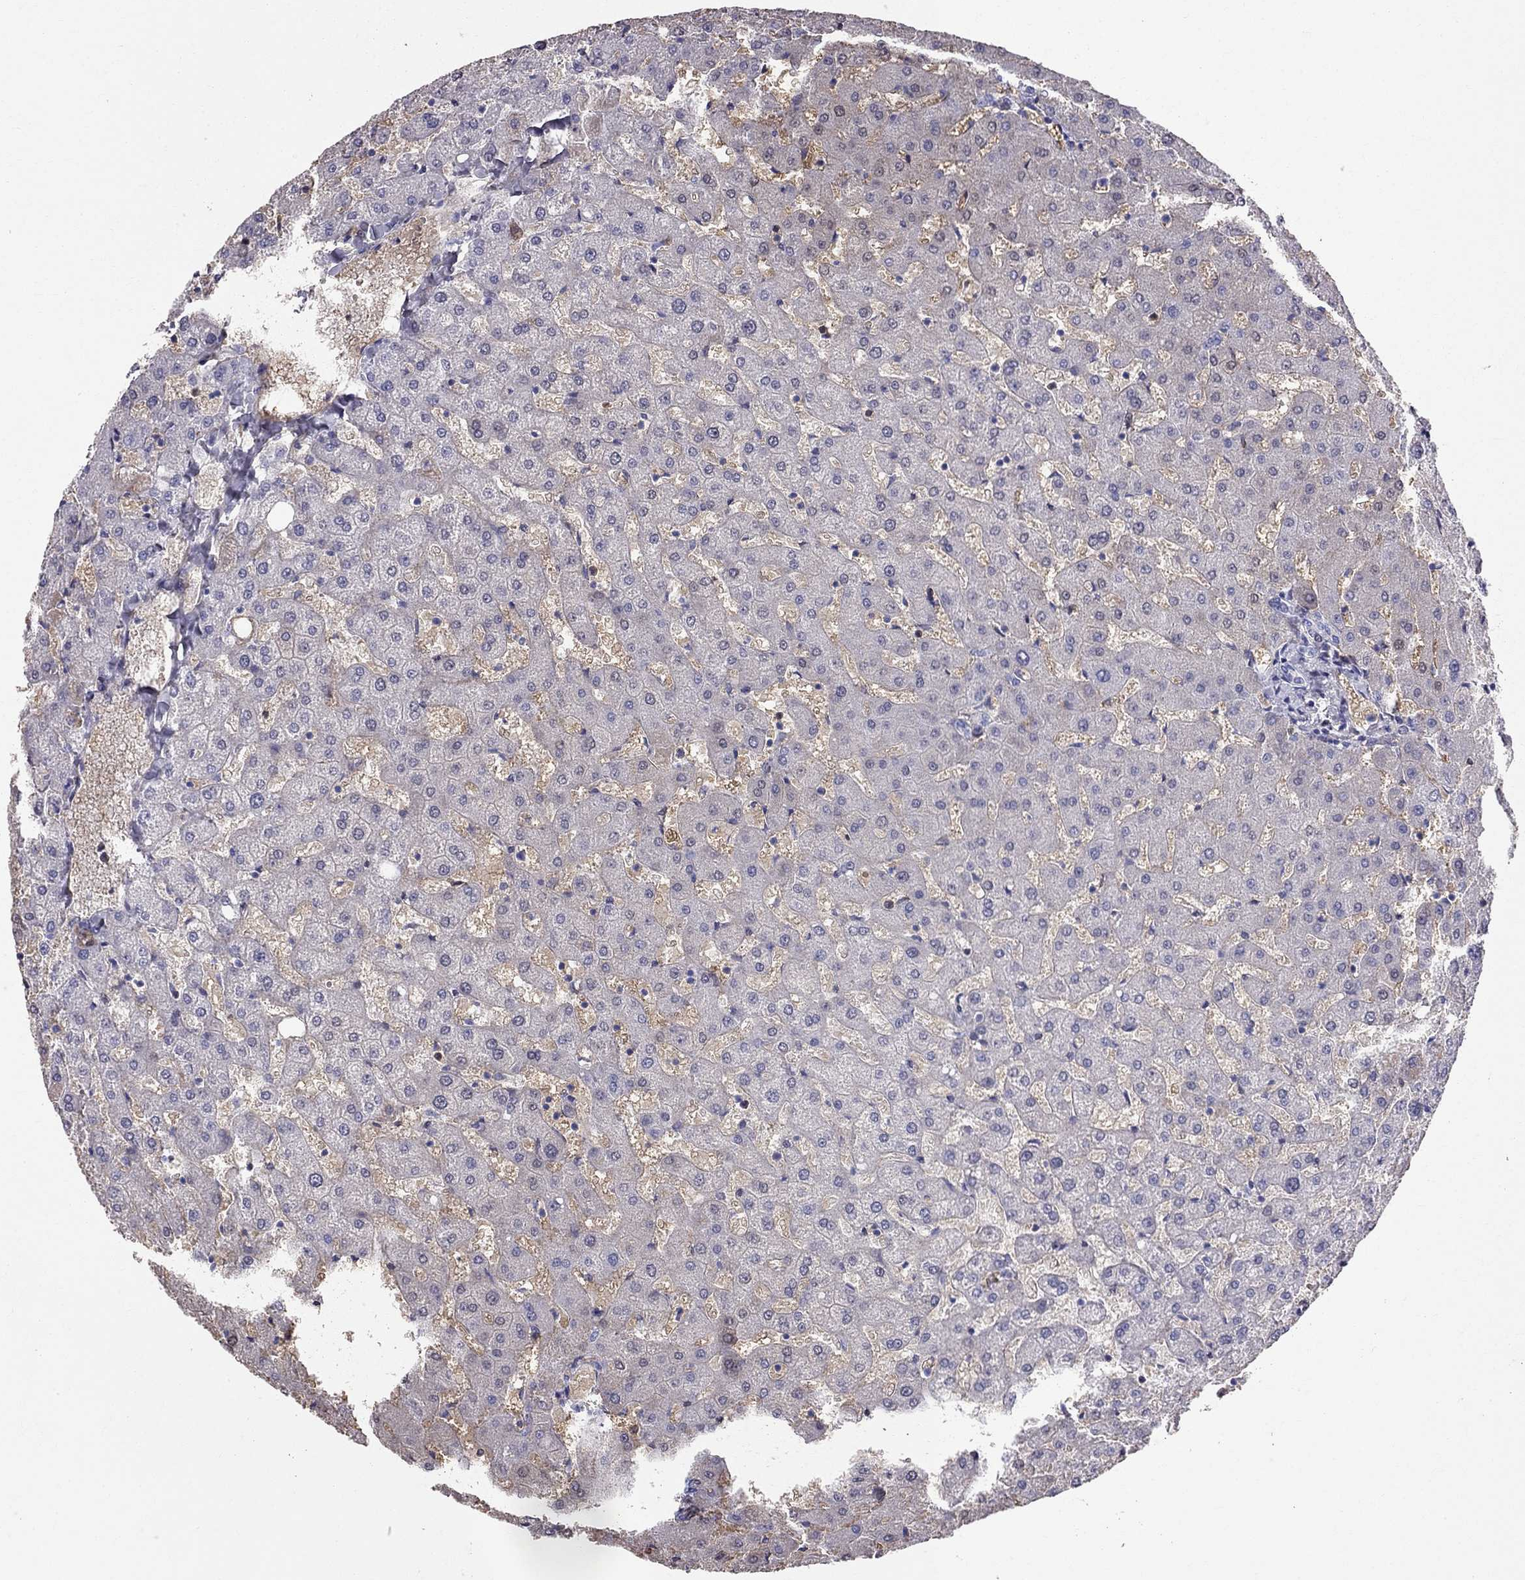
{"staining": {"intensity": "negative", "quantity": "none", "location": "none"}, "tissue": "liver", "cell_type": "Cholangiocytes", "image_type": "normal", "snomed": [{"axis": "morphology", "description": "Normal tissue, NOS"}, {"axis": "topography", "description": "Liver"}], "caption": "This is an IHC histopathology image of unremarkable human liver. There is no staining in cholangiocytes.", "gene": "DNAAF6", "patient": {"sex": "female", "age": 50}}